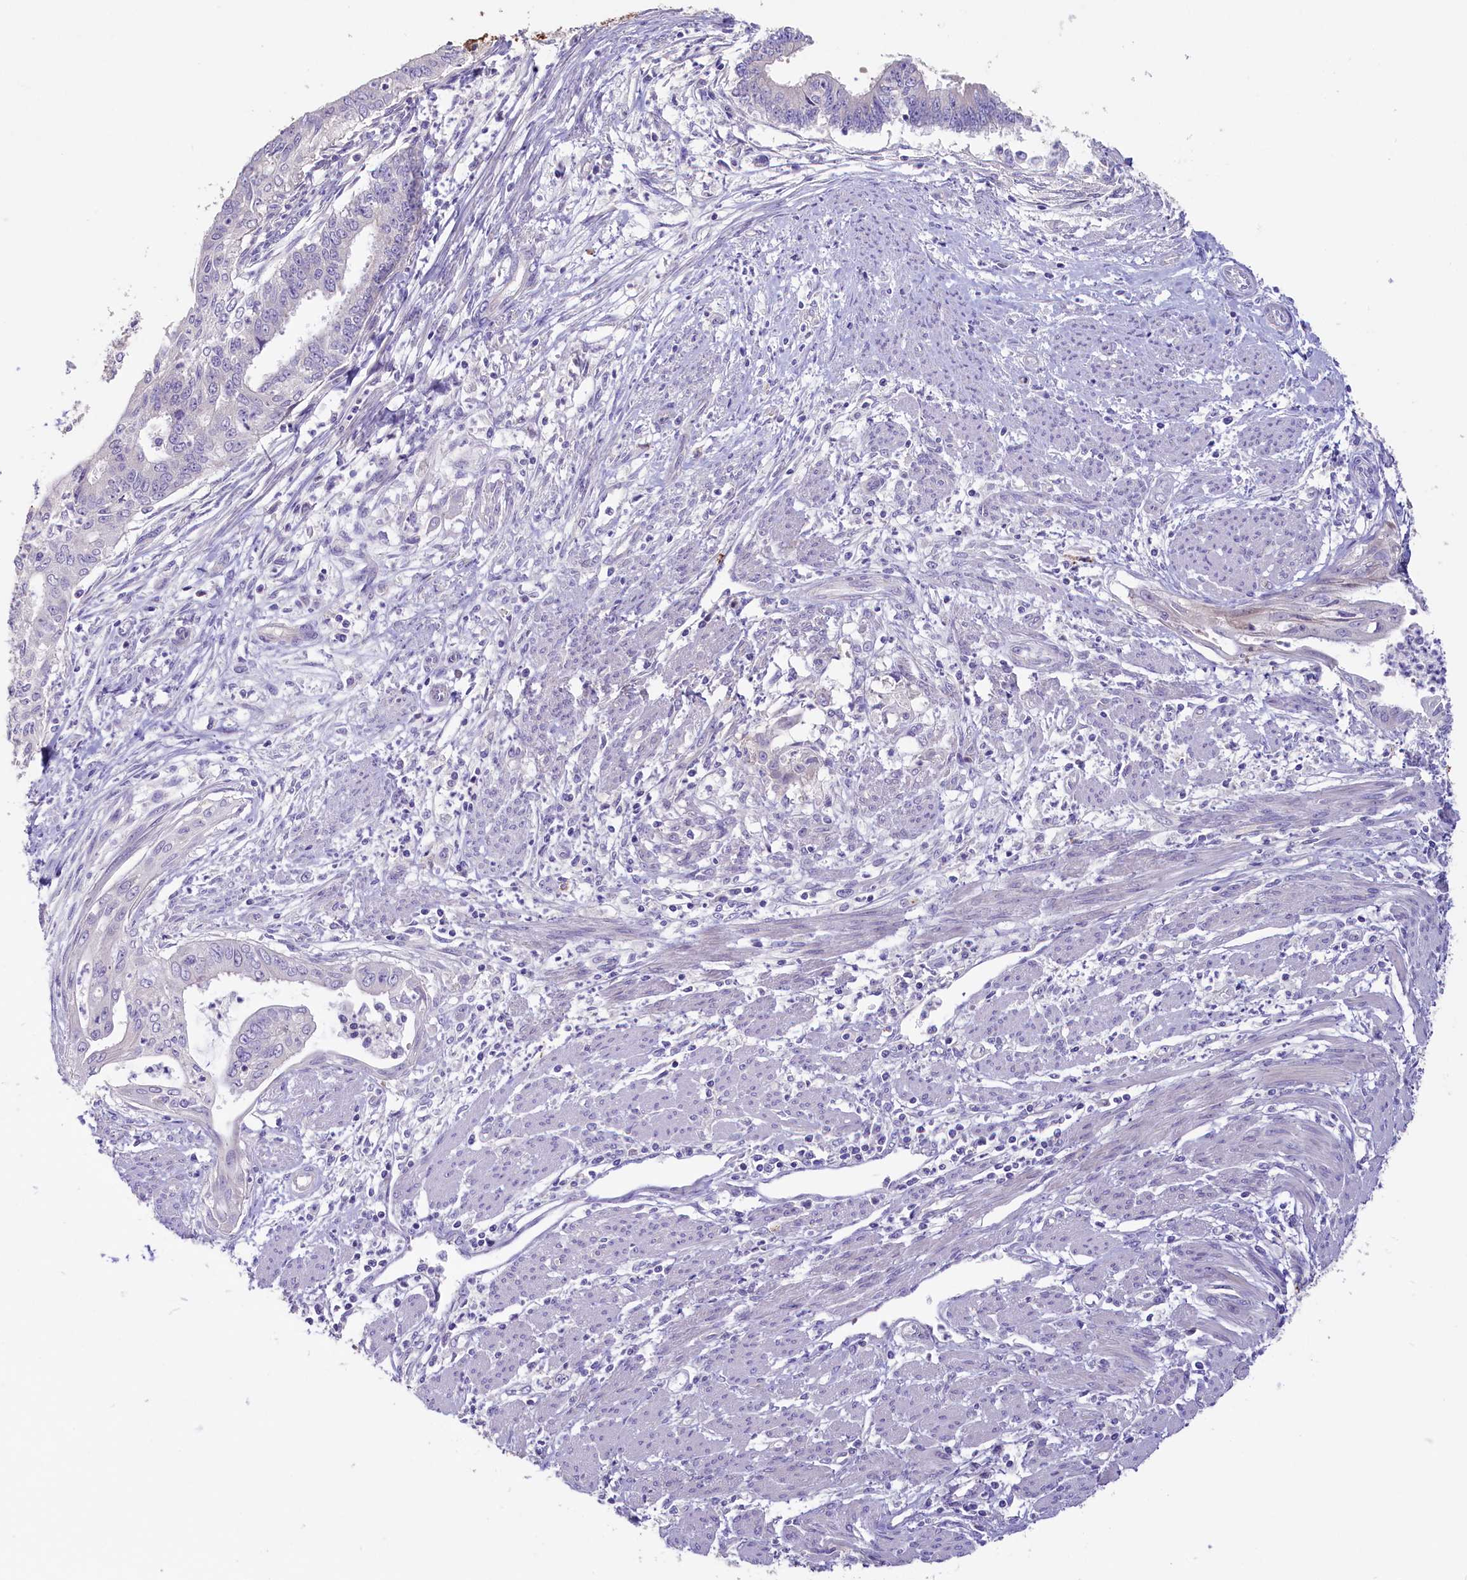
{"staining": {"intensity": "negative", "quantity": "none", "location": "none"}, "tissue": "endometrial cancer", "cell_type": "Tumor cells", "image_type": "cancer", "snomed": [{"axis": "morphology", "description": "Adenocarcinoma, NOS"}, {"axis": "topography", "description": "Endometrium"}], "caption": "There is no significant expression in tumor cells of endometrial cancer (adenocarcinoma).", "gene": "CD99L2", "patient": {"sex": "female", "age": 73}}